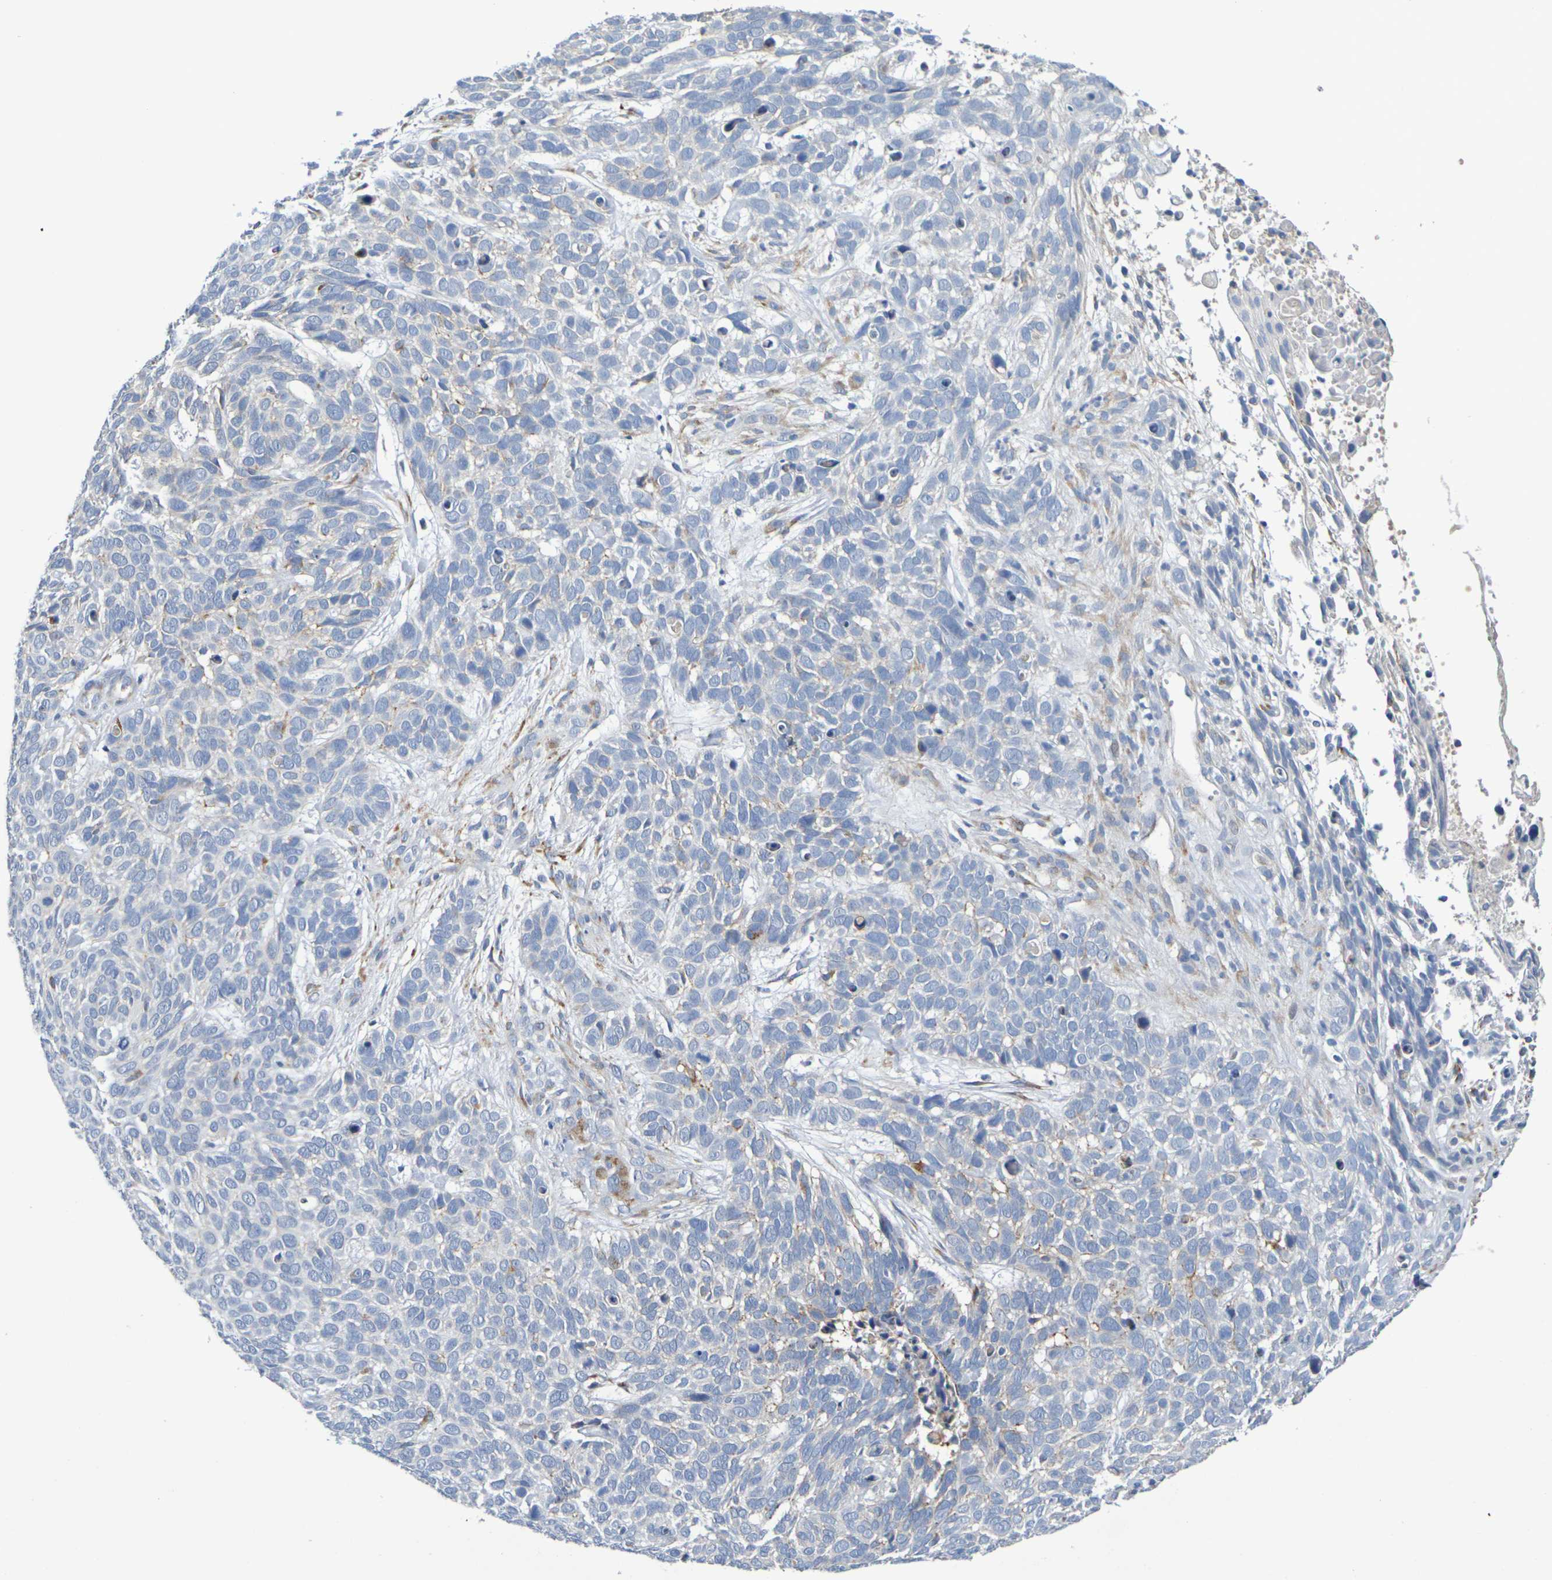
{"staining": {"intensity": "negative", "quantity": "none", "location": "none"}, "tissue": "skin cancer", "cell_type": "Tumor cells", "image_type": "cancer", "snomed": [{"axis": "morphology", "description": "Basal cell carcinoma"}, {"axis": "topography", "description": "Skin"}], "caption": "DAB immunohistochemical staining of human basal cell carcinoma (skin) demonstrates no significant expression in tumor cells.", "gene": "SDC4", "patient": {"sex": "male", "age": 87}}